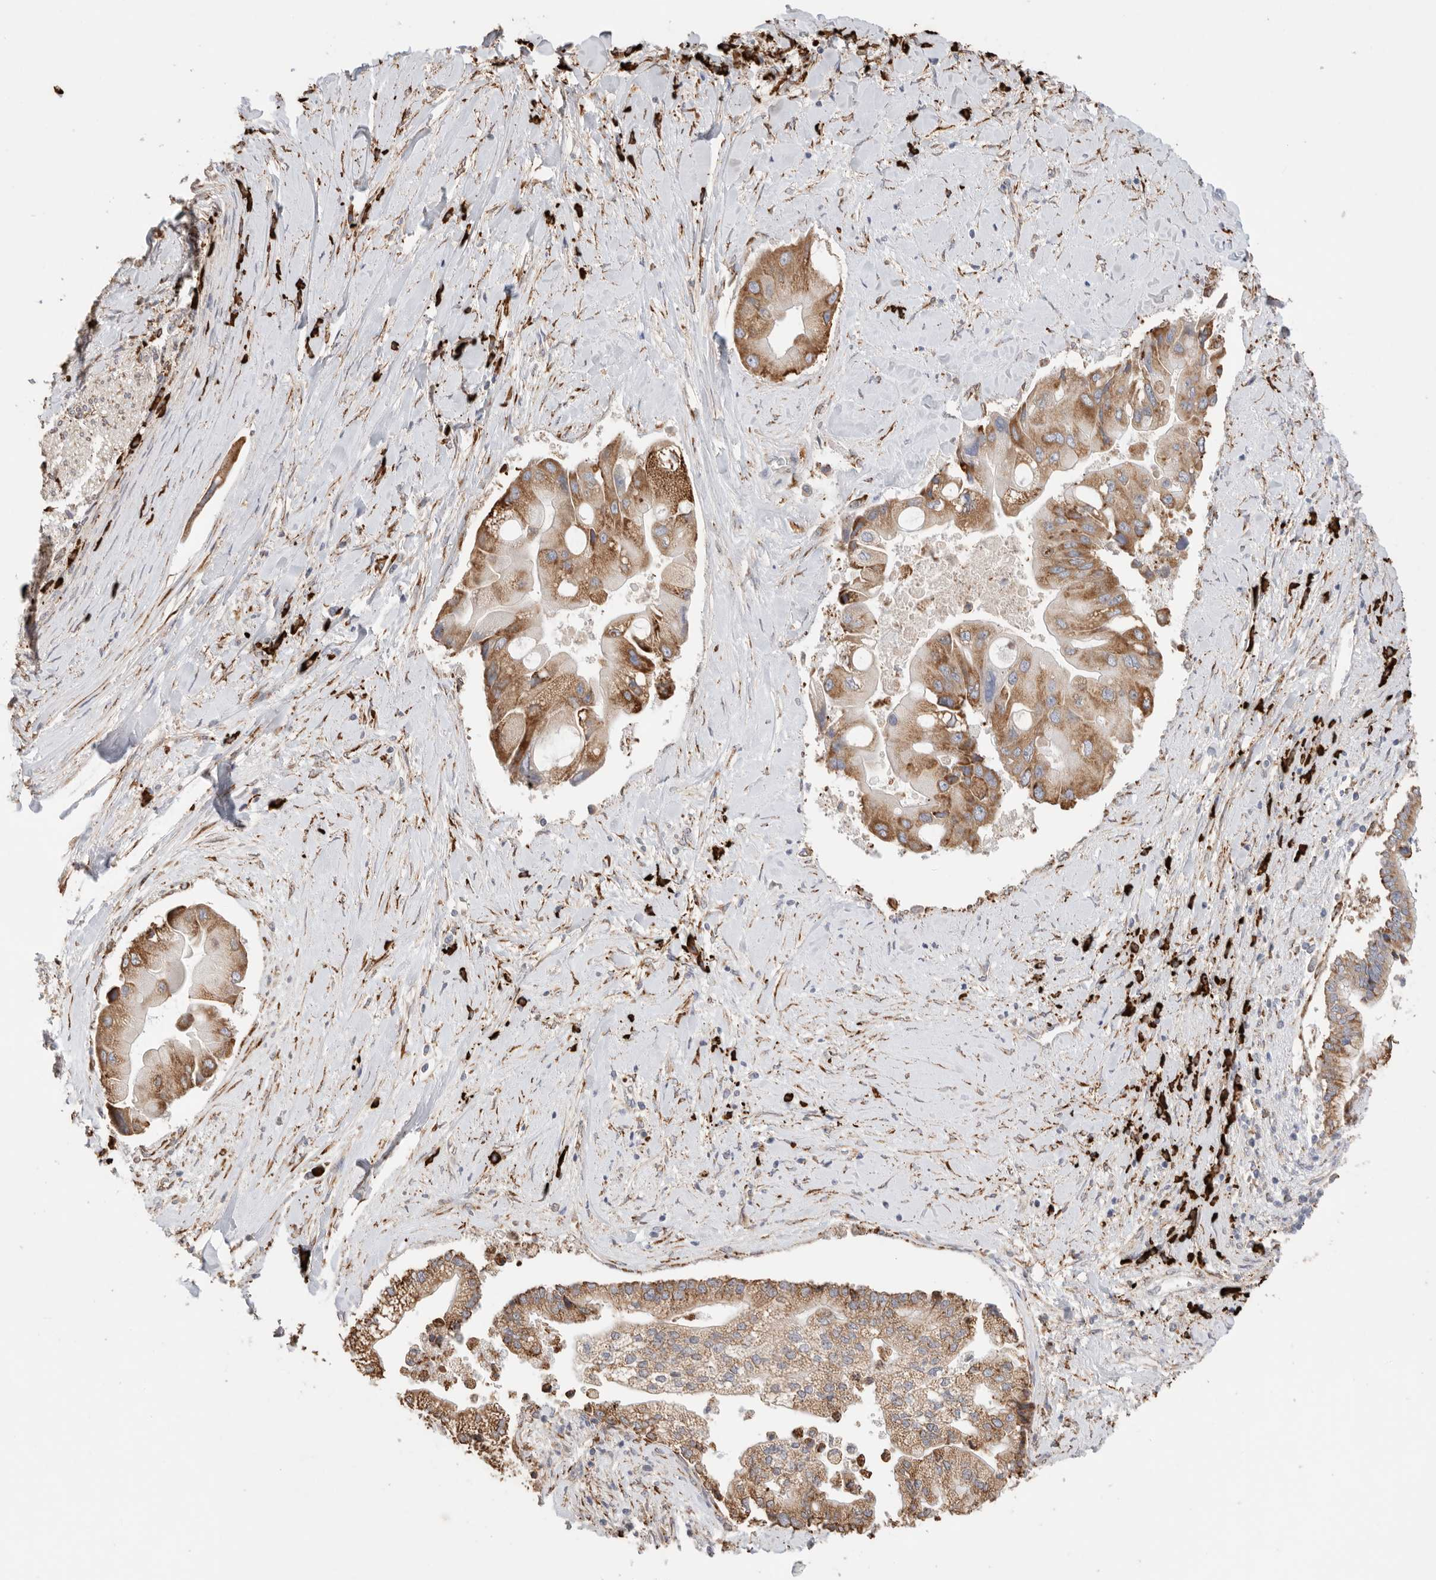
{"staining": {"intensity": "moderate", "quantity": ">75%", "location": "cytoplasmic/membranous"}, "tissue": "liver cancer", "cell_type": "Tumor cells", "image_type": "cancer", "snomed": [{"axis": "morphology", "description": "Cholangiocarcinoma"}, {"axis": "topography", "description": "Liver"}], "caption": "Protein expression analysis of liver cholangiocarcinoma displays moderate cytoplasmic/membranous staining in approximately >75% of tumor cells. Nuclei are stained in blue.", "gene": "BLOC1S5", "patient": {"sex": "male", "age": 50}}